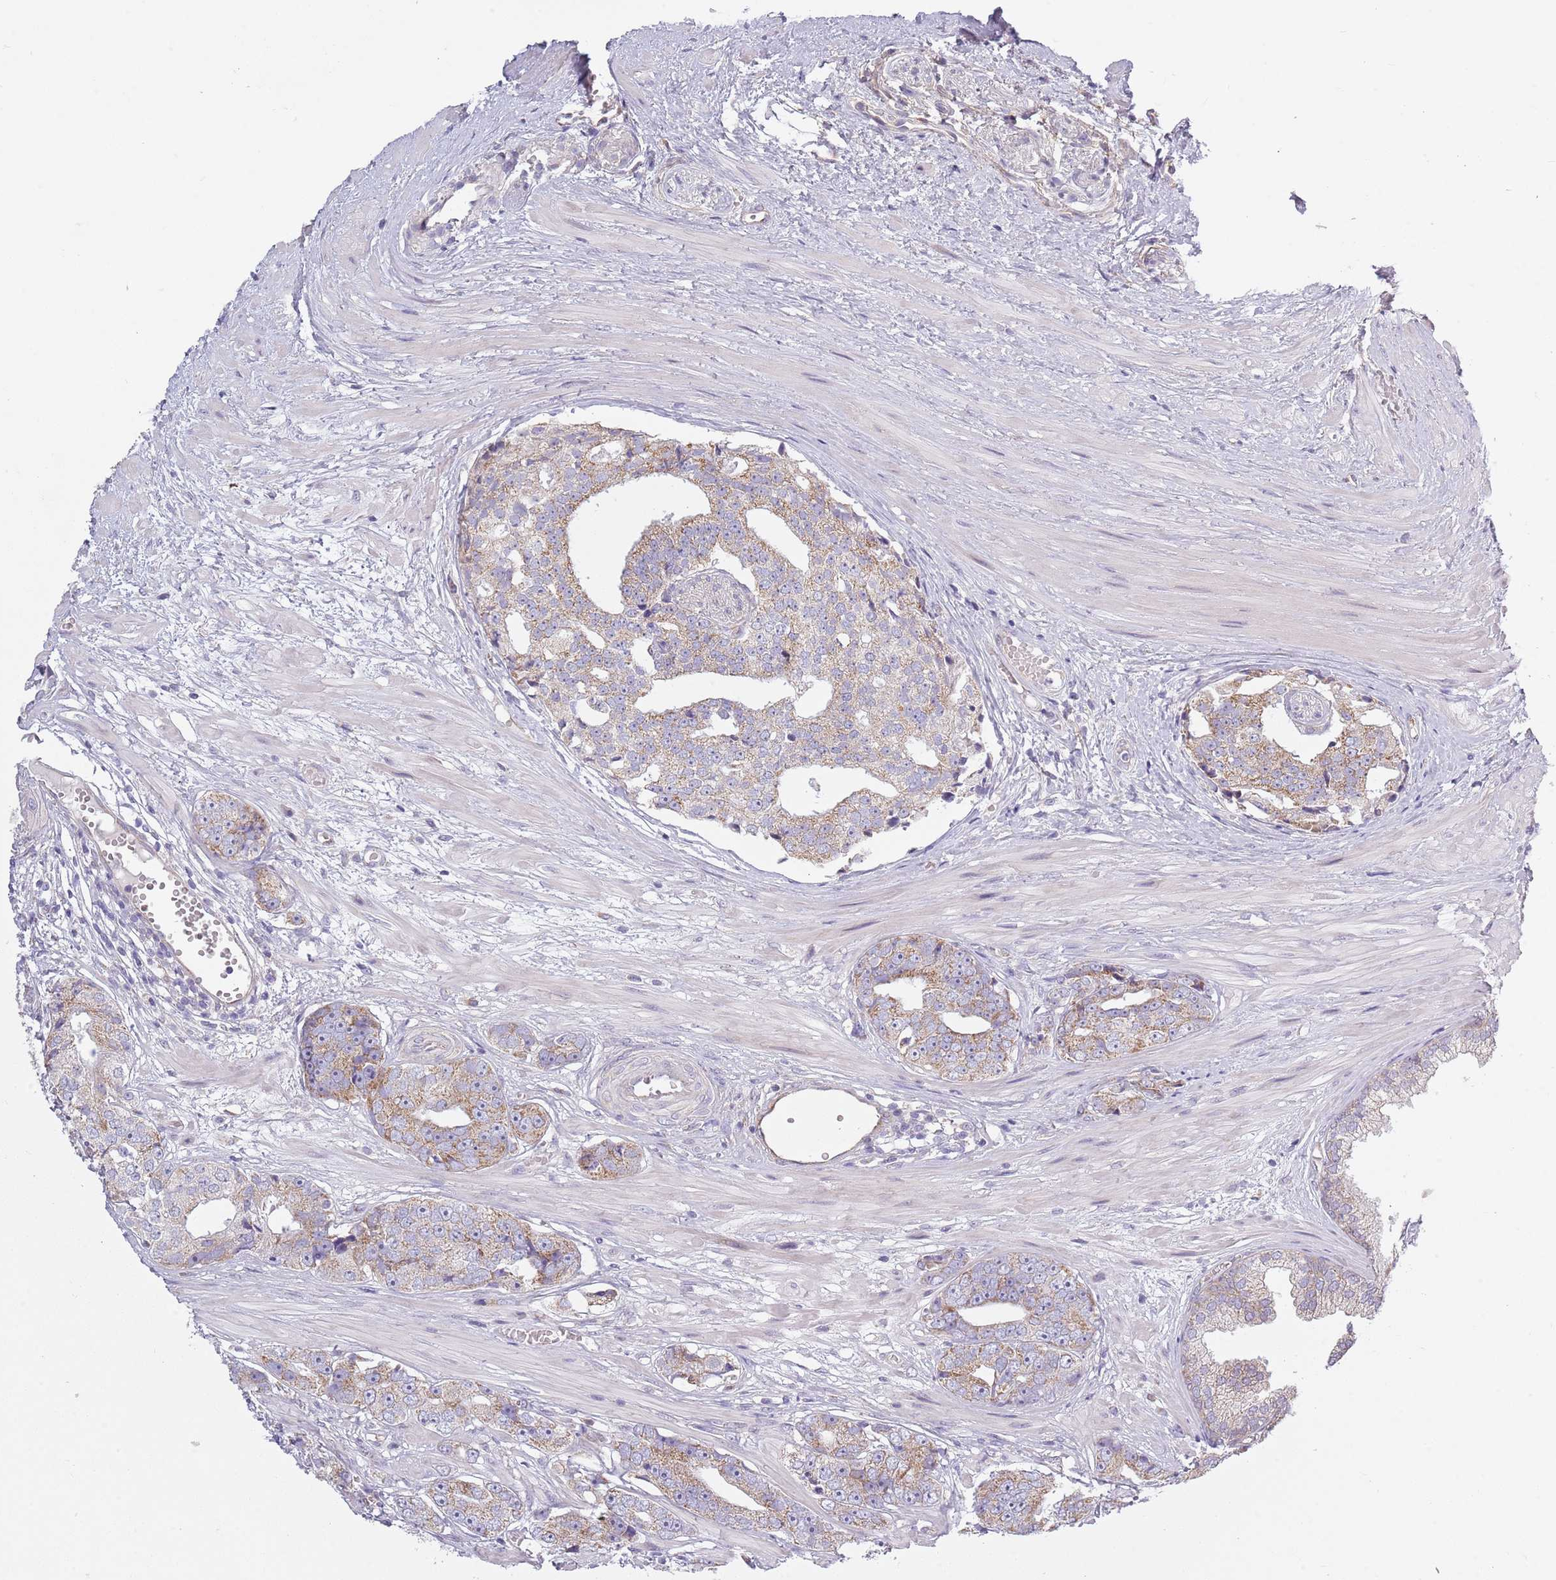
{"staining": {"intensity": "weak", "quantity": ">75%", "location": "cytoplasmic/membranous"}, "tissue": "prostate cancer", "cell_type": "Tumor cells", "image_type": "cancer", "snomed": [{"axis": "morphology", "description": "Adenocarcinoma, High grade"}, {"axis": "topography", "description": "Prostate"}], "caption": "A brown stain highlights weak cytoplasmic/membranous positivity of a protein in human prostate cancer tumor cells.", "gene": "COQ5", "patient": {"sex": "male", "age": 71}}